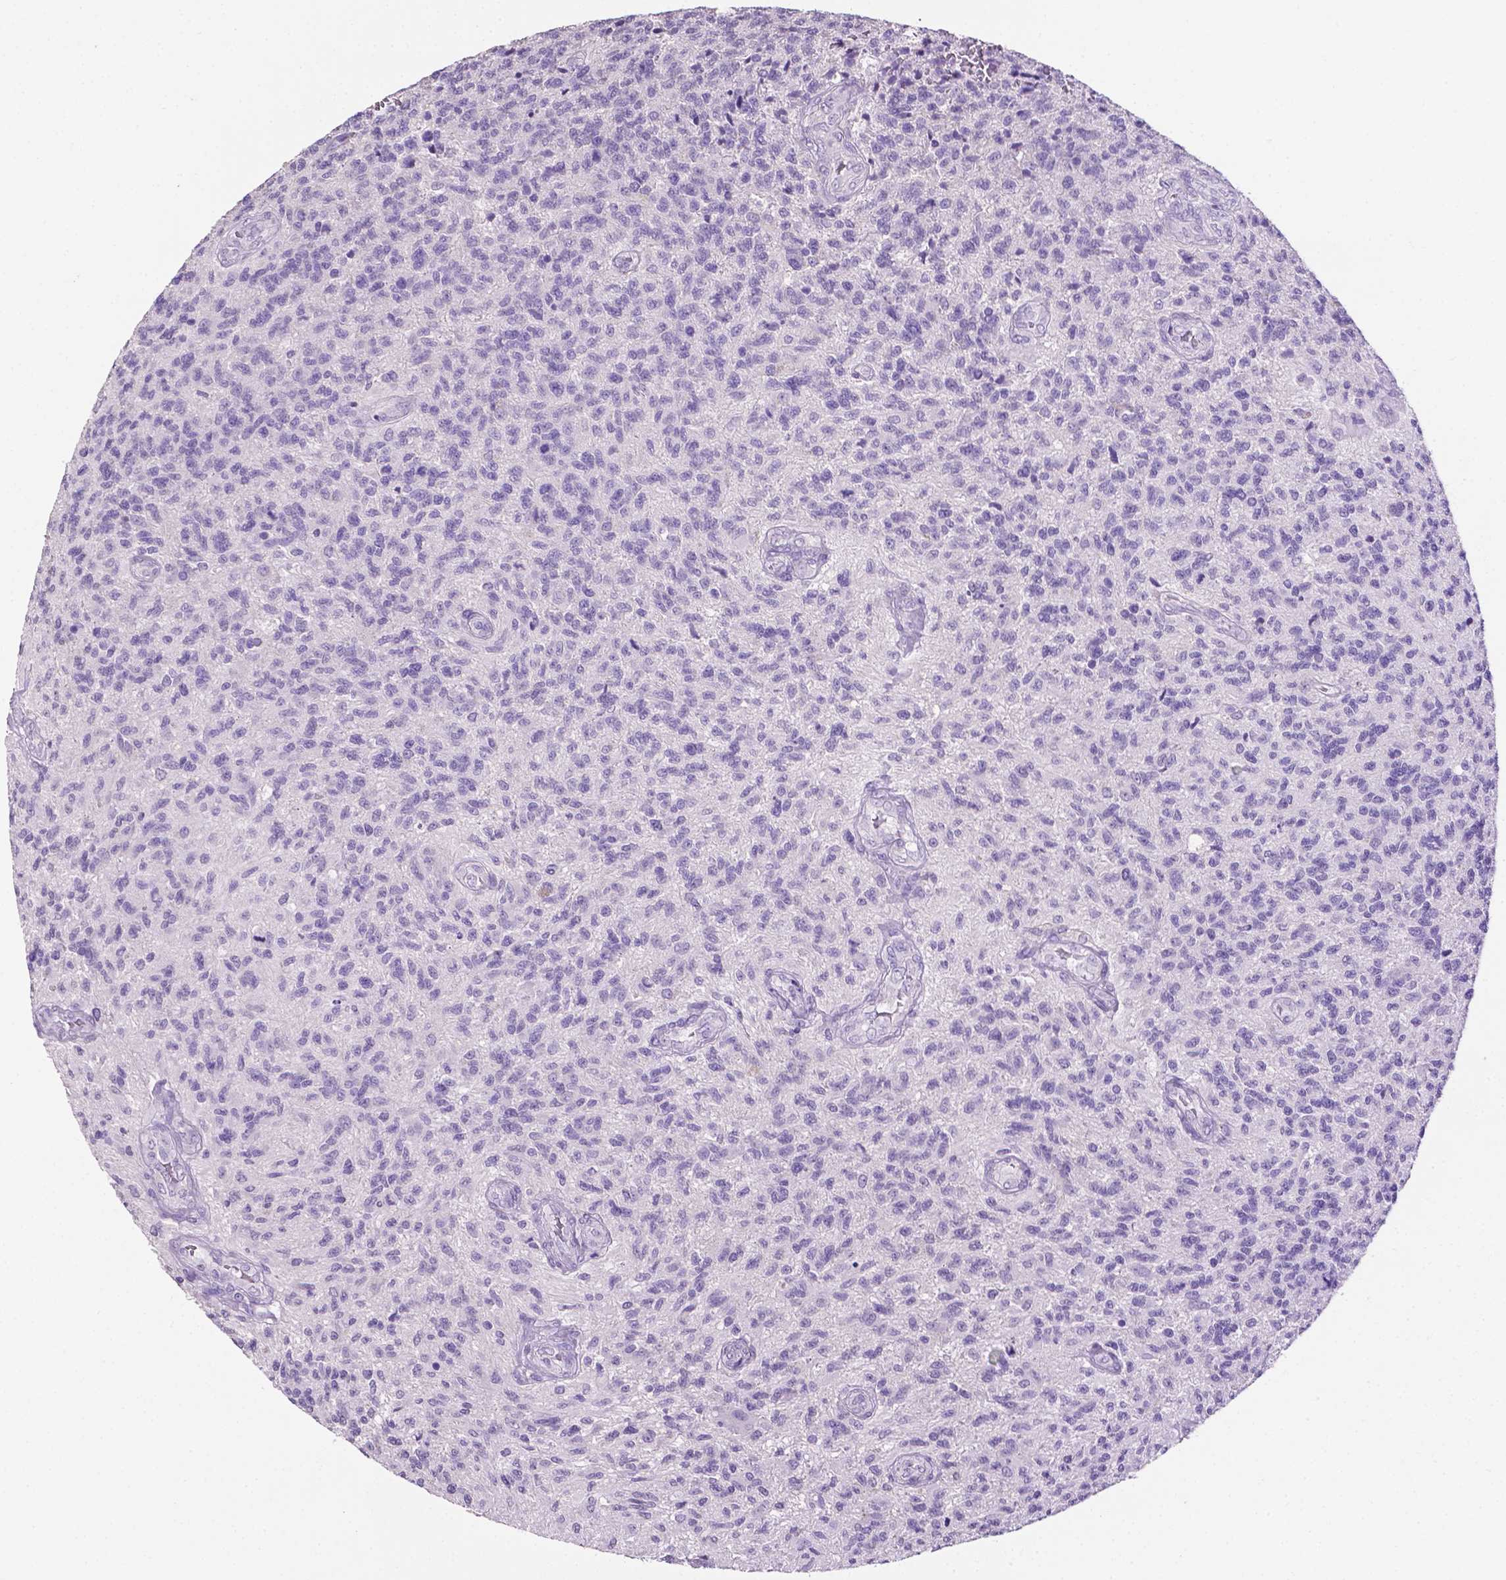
{"staining": {"intensity": "negative", "quantity": "none", "location": "none"}, "tissue": "glioma", "cell_type": "Tumor cells", "image_type": "cancer", "snomed": [{"axis": "morphology", "description": "Glioma, malignant, High grade"}, {"axis": "topography", "description": "Brain"}], "caption": "Tumor cells are negative for protein expression in human glioma.", "gene": "TACSTD2", "patient": {"sex": "male", "age": 56}}